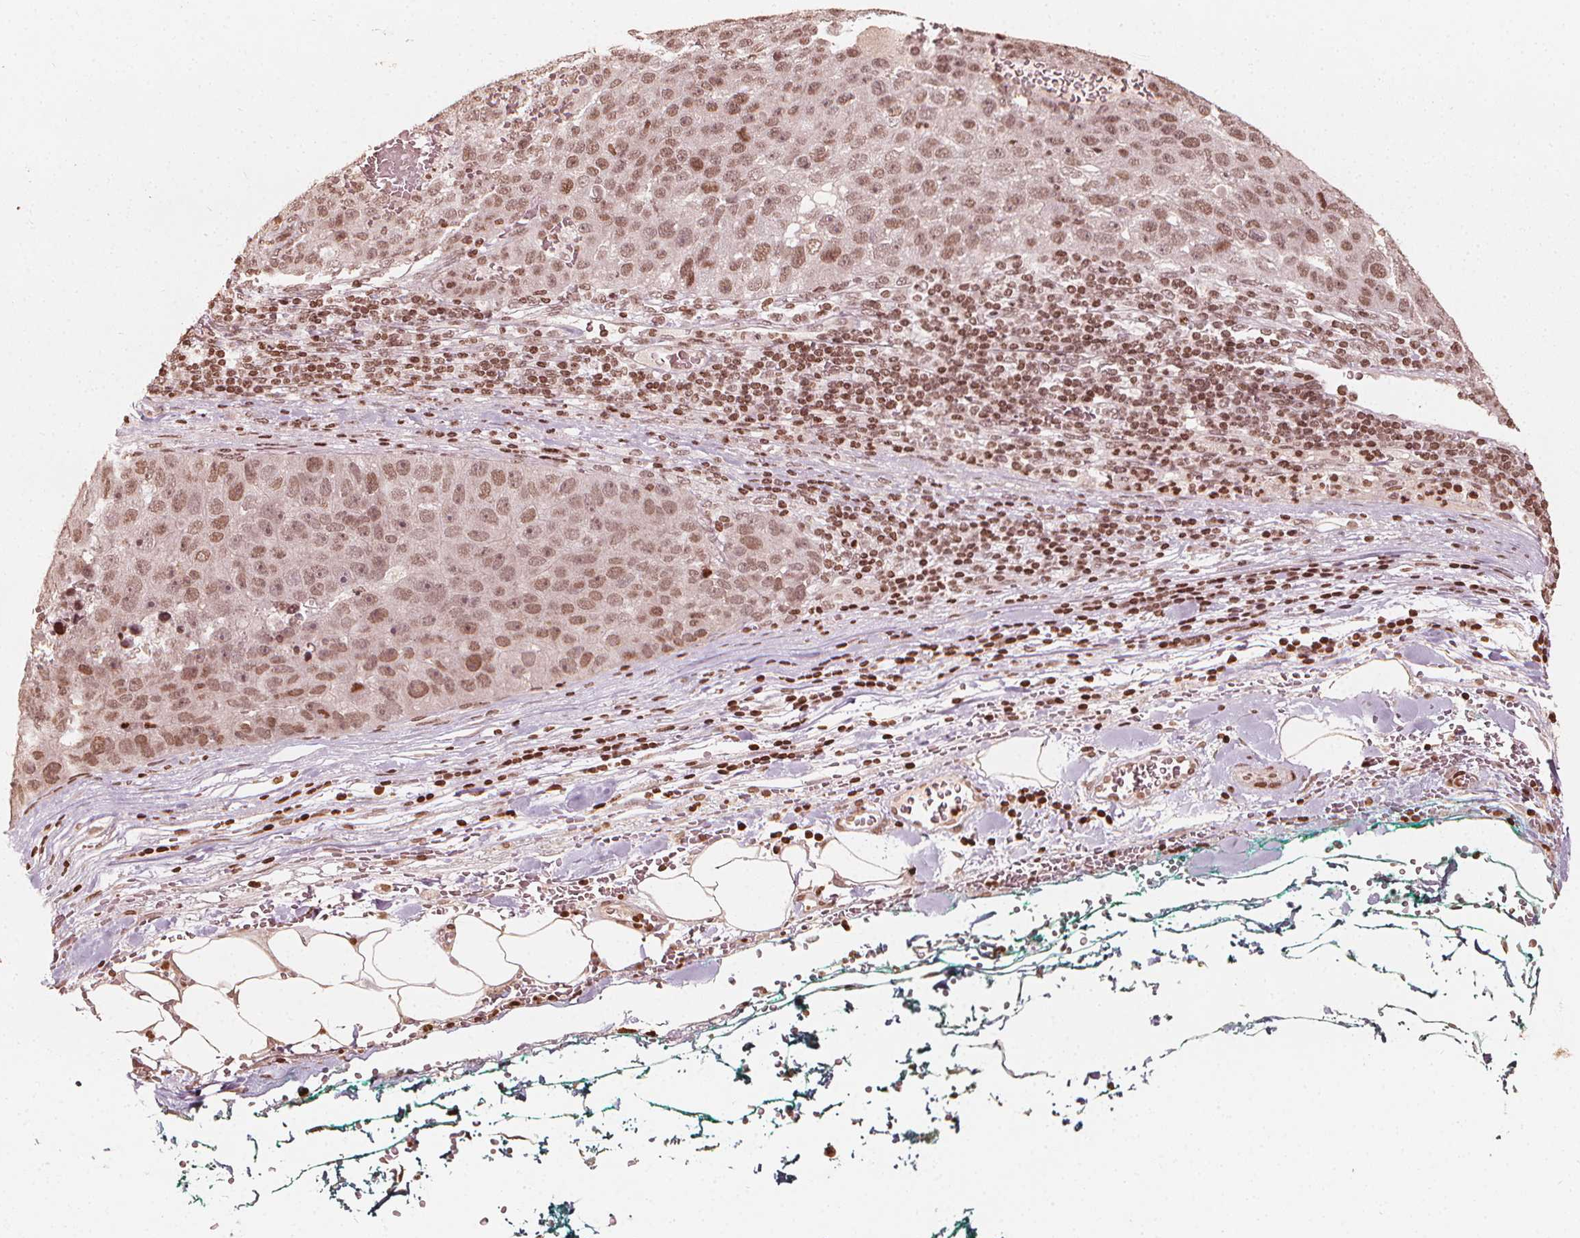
{"staining": {"intensity": "weak", "quantity": ">75%", "location": "nuclear"}, "tissue": "pancreatic cancer", "cell_type": "Tumor cells", "image_type": "cancer", "snomed": [{"axis": "morphology", "description": "Adenocarcinoma, NOS"}, {"axis": "topography", "description": "Pancreas"}], "caption": "The histopathology image demonstrates a brown stain indicating the presence of a protein in the nuclear of tumor cells in pancreatic cancer (adenocarcinoma). (Brightfield microscopy of DAB IHC at high magnification).", "gene": "H3C14", "patient": {"sex": "female", "age": 61}}